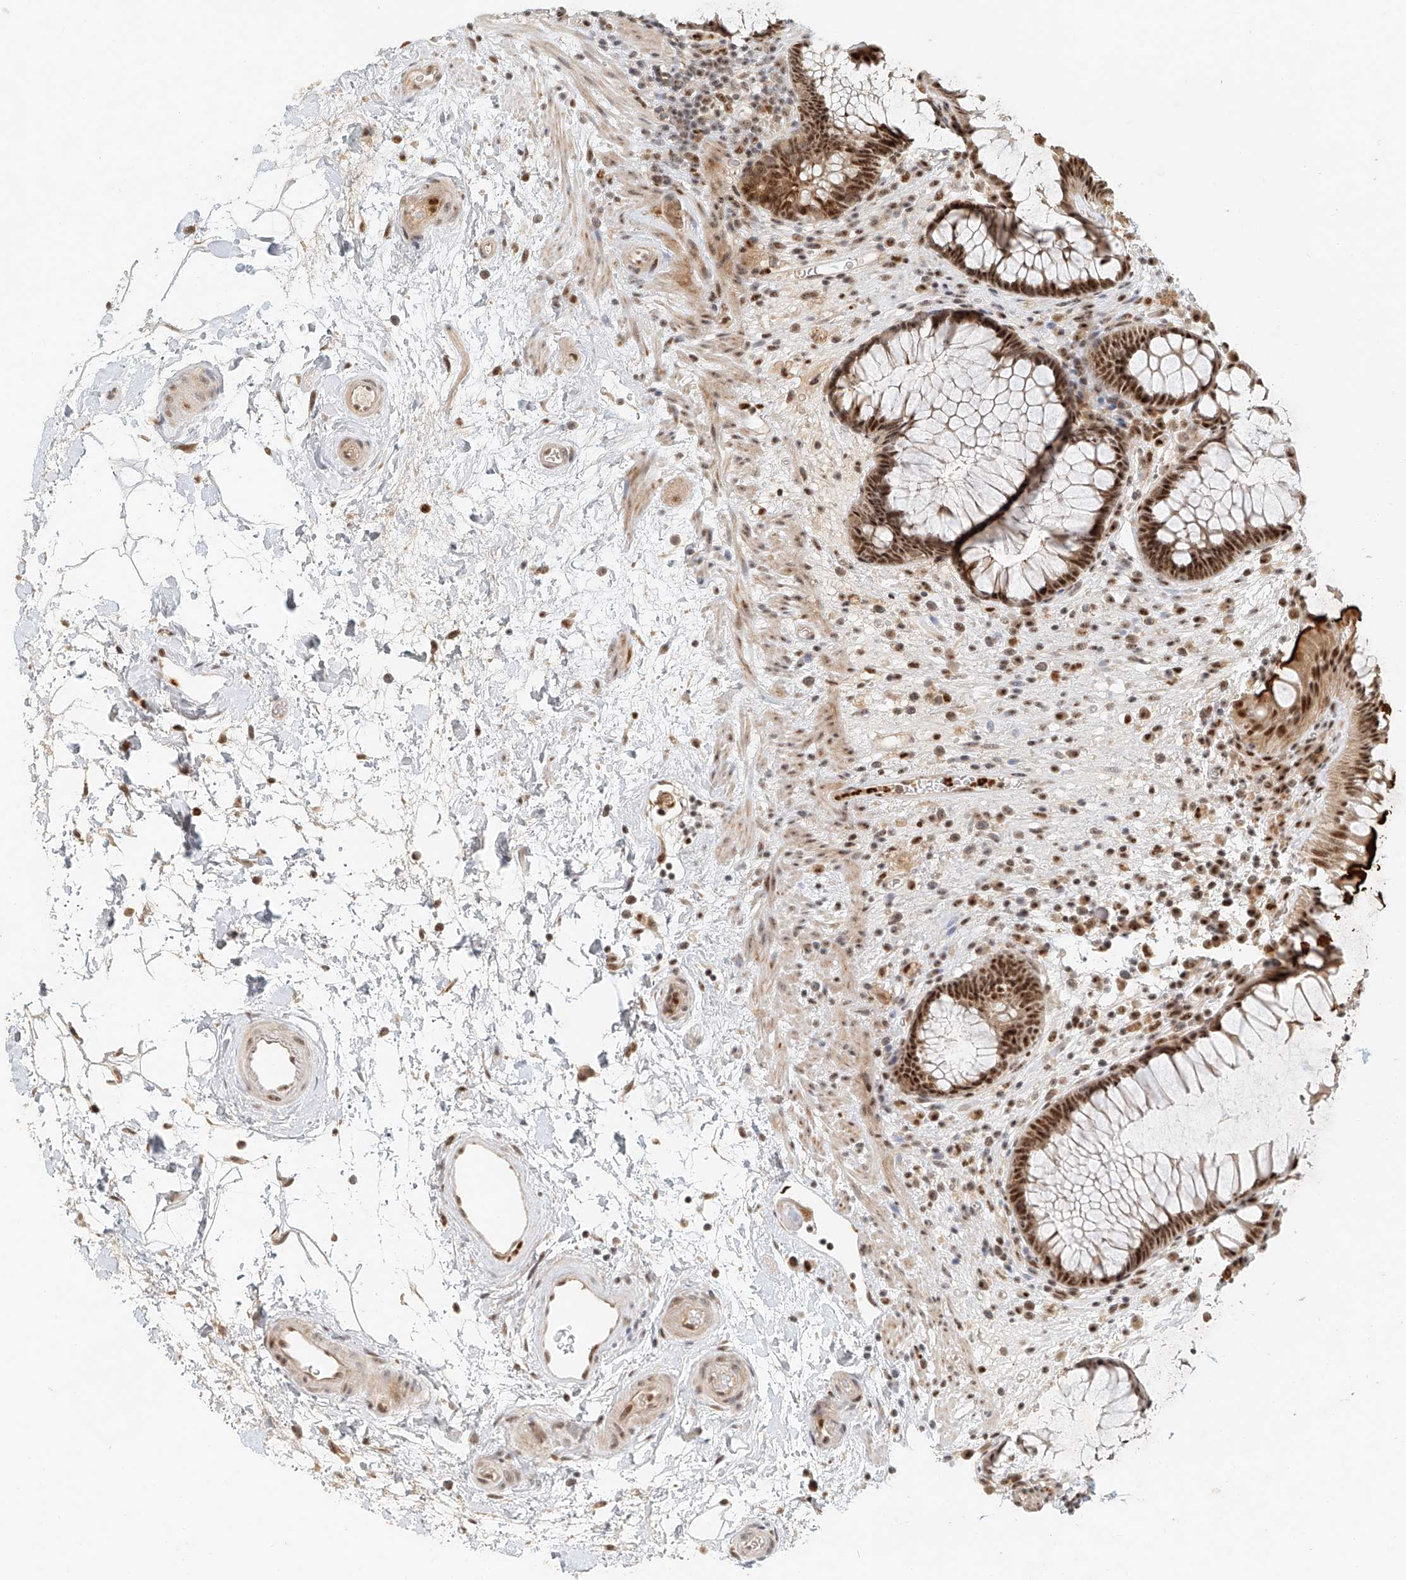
{"staining": {"intensity": "strong", "quantity": ">75%", "location": "nuclear"}, "tissue": "rectum", "cell_type": "Glandular cells", "image_type": "normal", "snomed": [{"axis": "morphology", "description": "Normal tissue, NOS"}, {"axis": "topography", "description": "Rectum"}], "caption": "This is an image of immunohistochemistry (IHC) staining of benign rectum, which shows strong positivity in the nuclear of glandular cells.", "gene": "CXorf58", "patient": {"sex": "male", "age": 51}}